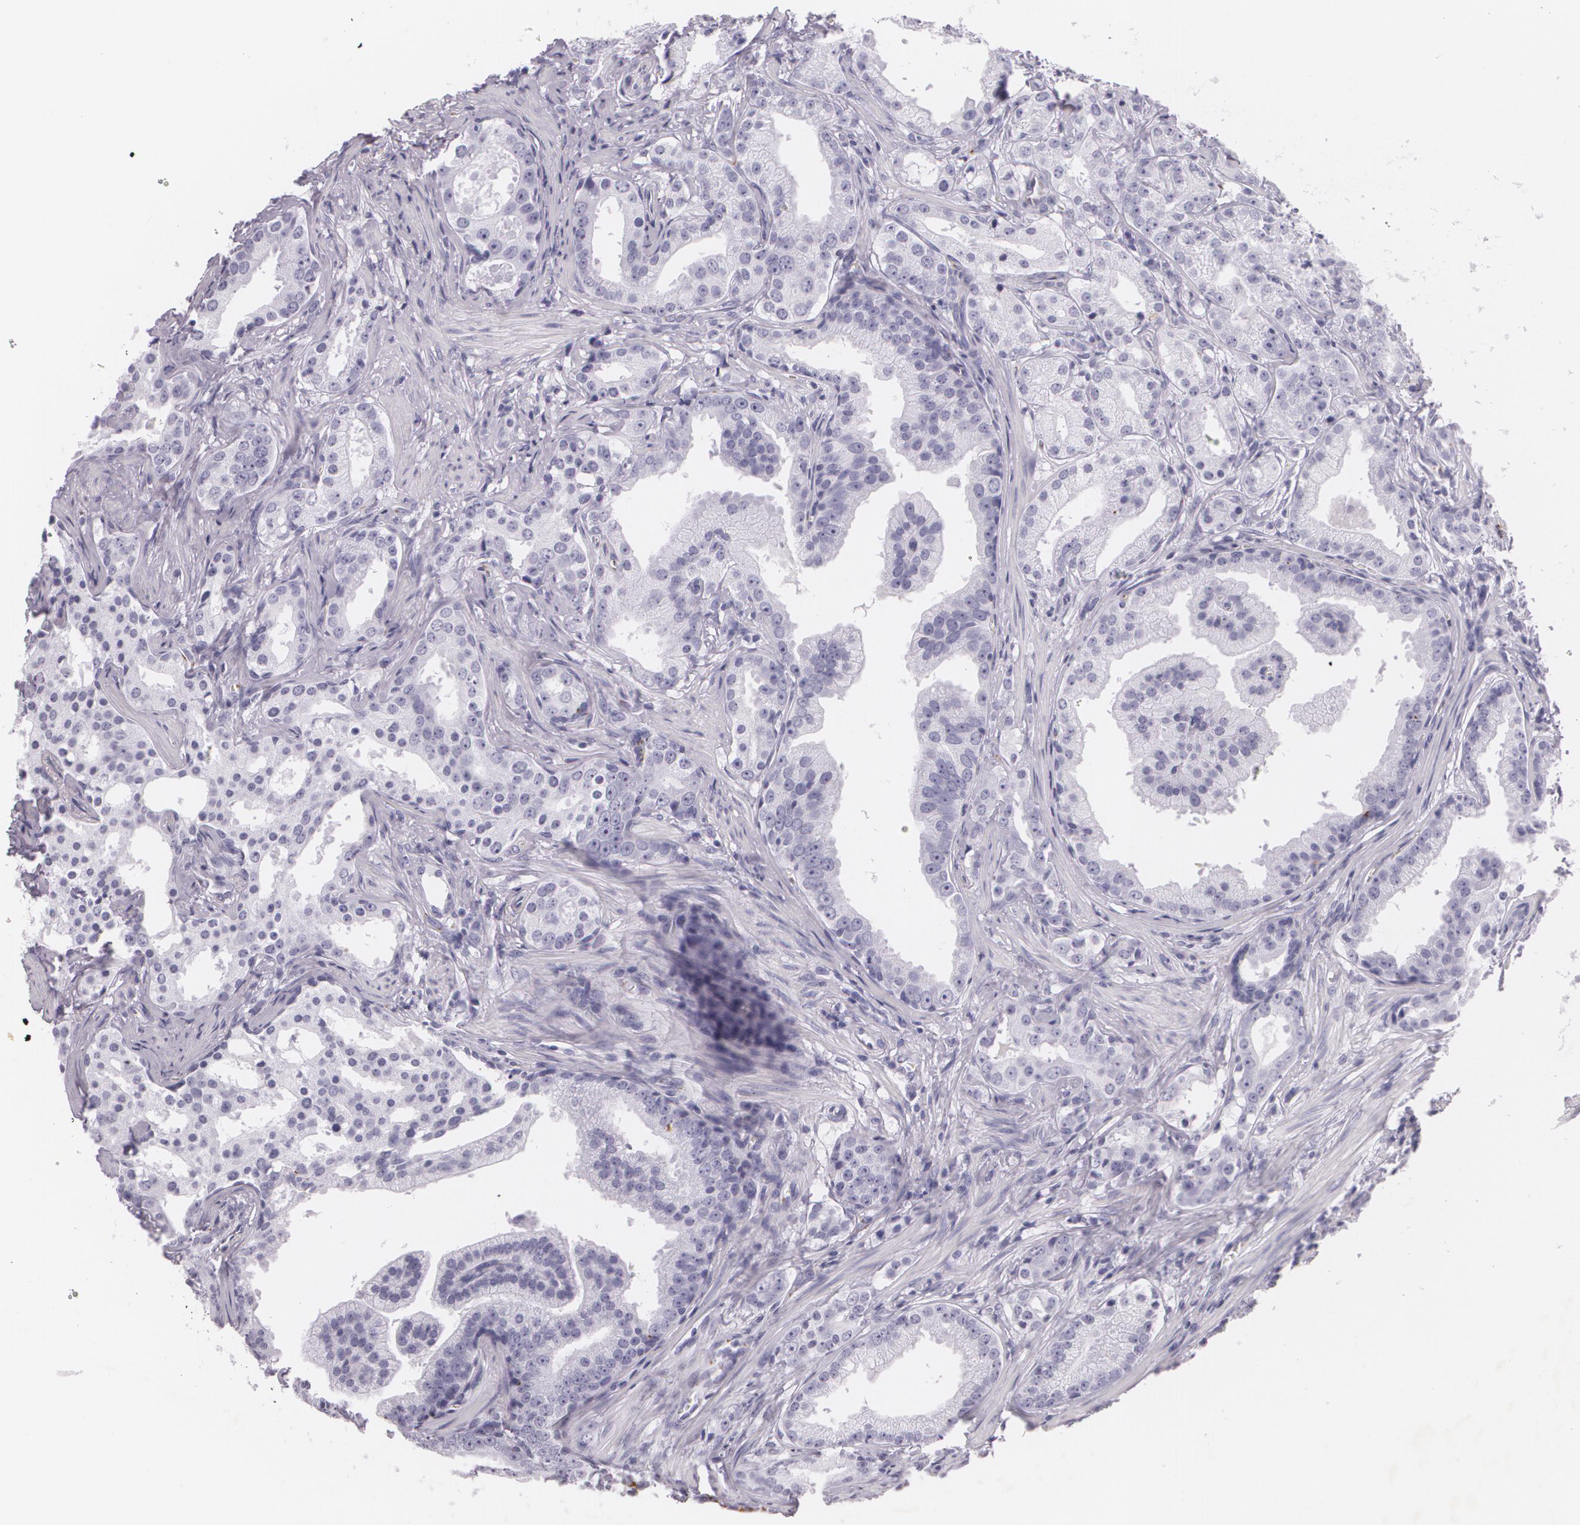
{"staining": {"intensity": "negative", "quantity": "none", "location": "none"}, "tissue": "prostate cancer", "cell_type": "Tumor cells", "image_type": "cancer", "snomed": [{"axis": "morphology", "description": "Adenocarcinoma, Low grade"}, {"axis": "topography", "description": "Prostate"}], "caption": "Tumor cells are negative for brown protein staining in prostate cancer (adenocarcinoma (low-grade)).", "gene": "DLG4", "patient": {"sex": "male", "age": 59}}